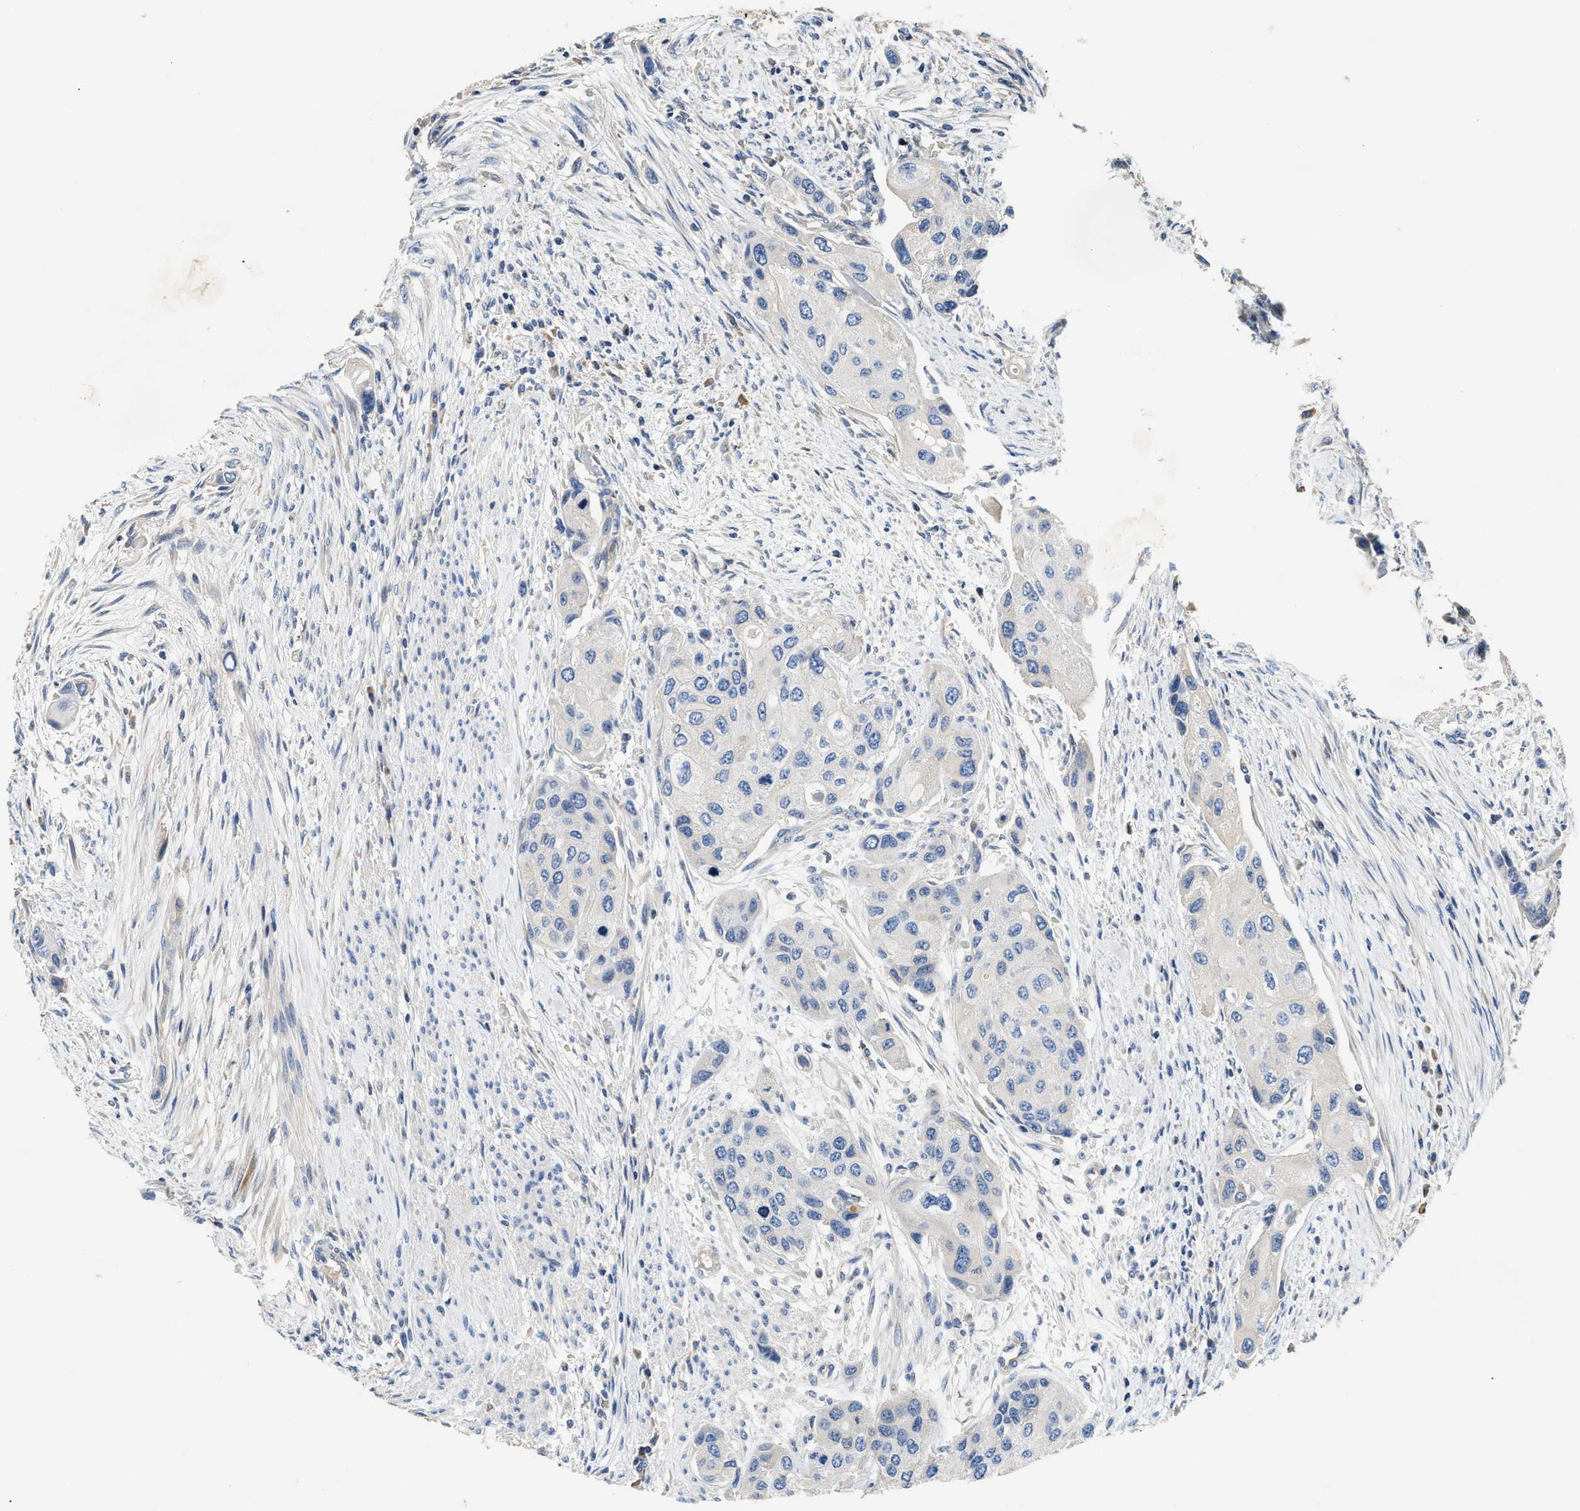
{"staining": {"intensity": "negative", "quantity": "none", "location": "none"}, "tissue": "urothelial cancer", "cell_type": "Tumor cells", "image_type": "cancer", "snomed": [{"axis": "morphology", "description": "Urothelial carcinoma, High grade"}, {"axis": "topography", "description": "Urinary bladder"}], "caption": "High magnification brightfield microscopy of high-grade urothelial carcinoma stained with DAB (brown) and counterstained with hematoxylin (blue): tumor cells show no significant staining.", "gene": "IL17RC", "patient": {"sex": "female", "age": 56}}